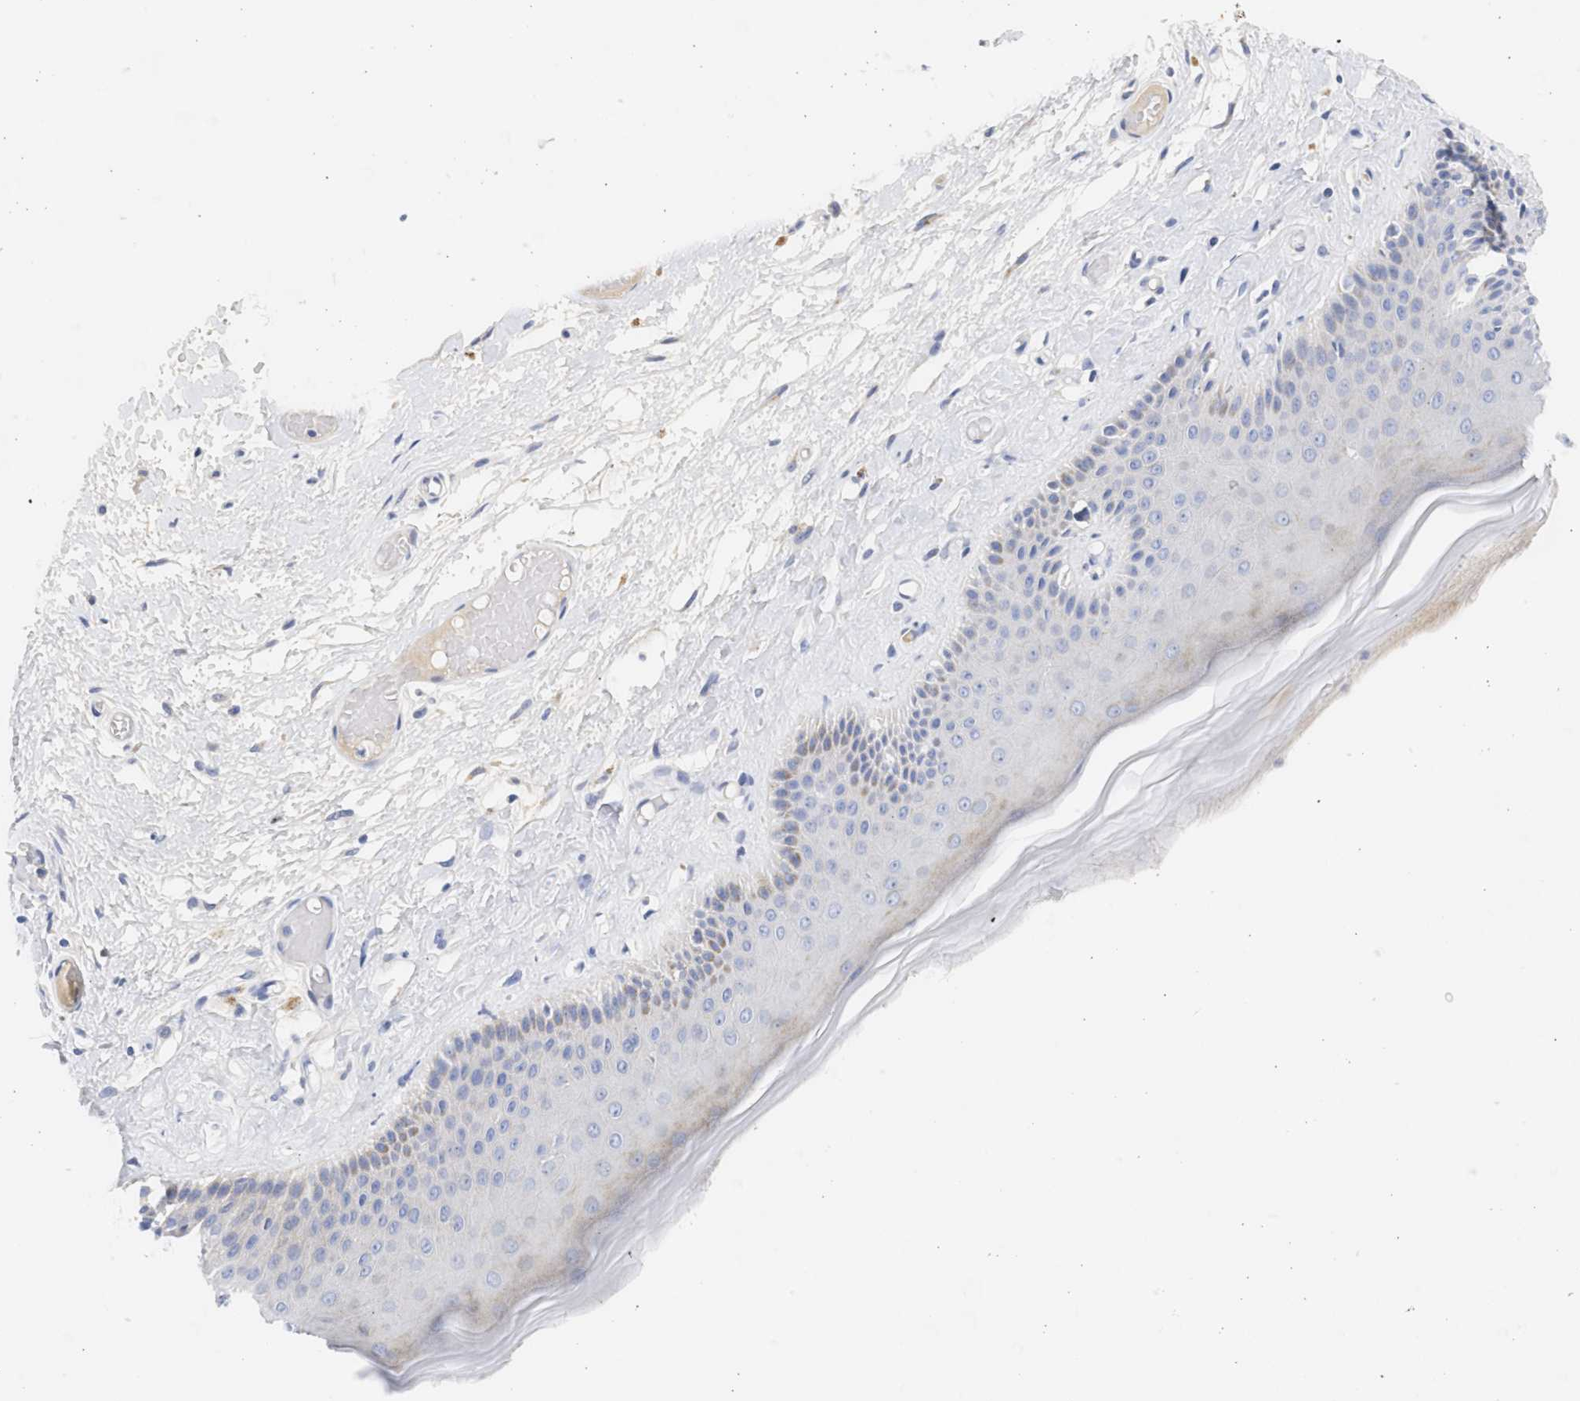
{"staining": {"intensity": "moderate", "quantity": "<25%", "location": "cytoplasmic/membranous"}, "tissue": "skin", "cell_type": "Epidermal cells", "image_type": "normal", "snomed": [{"axis": "morphology", "description": "Normal tissue, NOS"}, {"axis": "topography", "description": "Vulva"}], "caption": "The photomicrograph exhibits immunohistochemical staining of normal skin. There is moderate cytoplasmic/membranous staining is identified in about <25% of epidermal cells.", "gene": "SPATA3", "patient": {"sex": "female", "age": 73}}